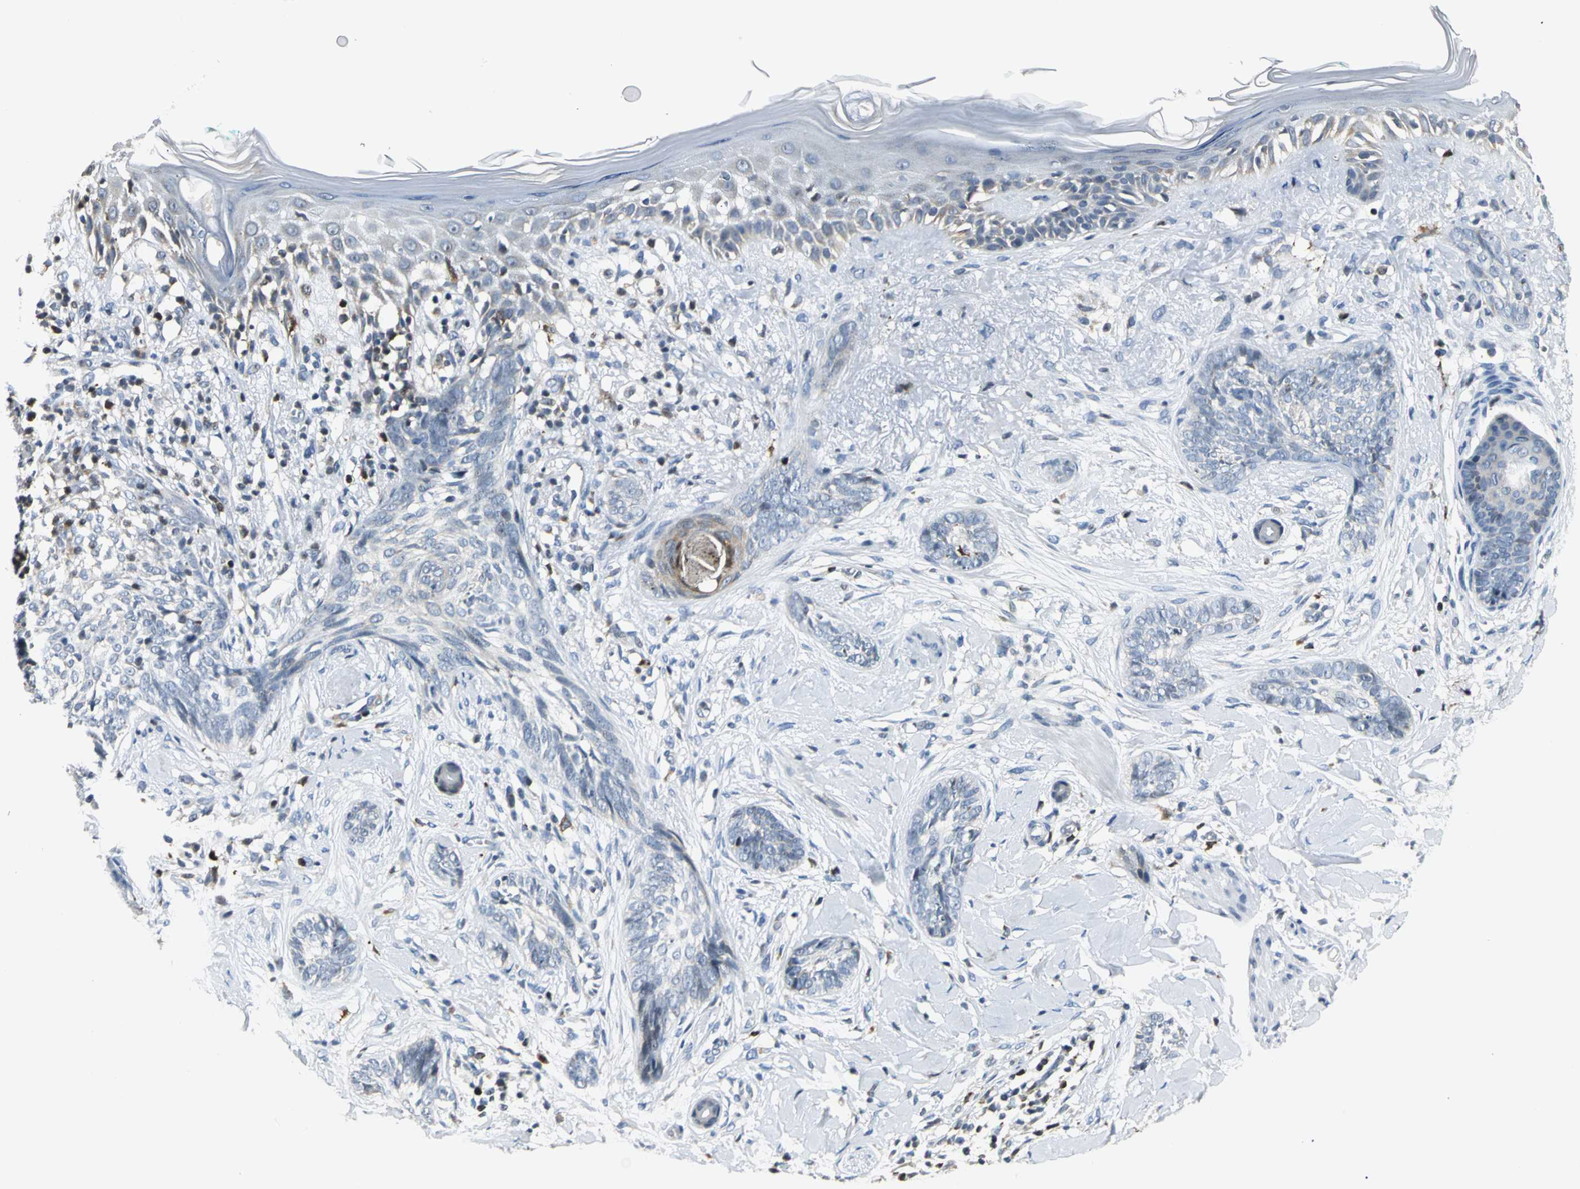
{"staining": {"intensity": "negative", "quantity": "none", "location": "none"}, "tissue": "skin cancer", "cell_type": "Tumor cells", "image_type": "cancer", "snomed": [{"axis": "morphology", "description": "Basal cell carcinoma"}, {"axis": "topography", "description": "Skin"}], "caption": "Tumor cells are negative for protein expression in human skin cancer.", "gene": "USP40", "patient": {"sex": "female", "age": 58}}